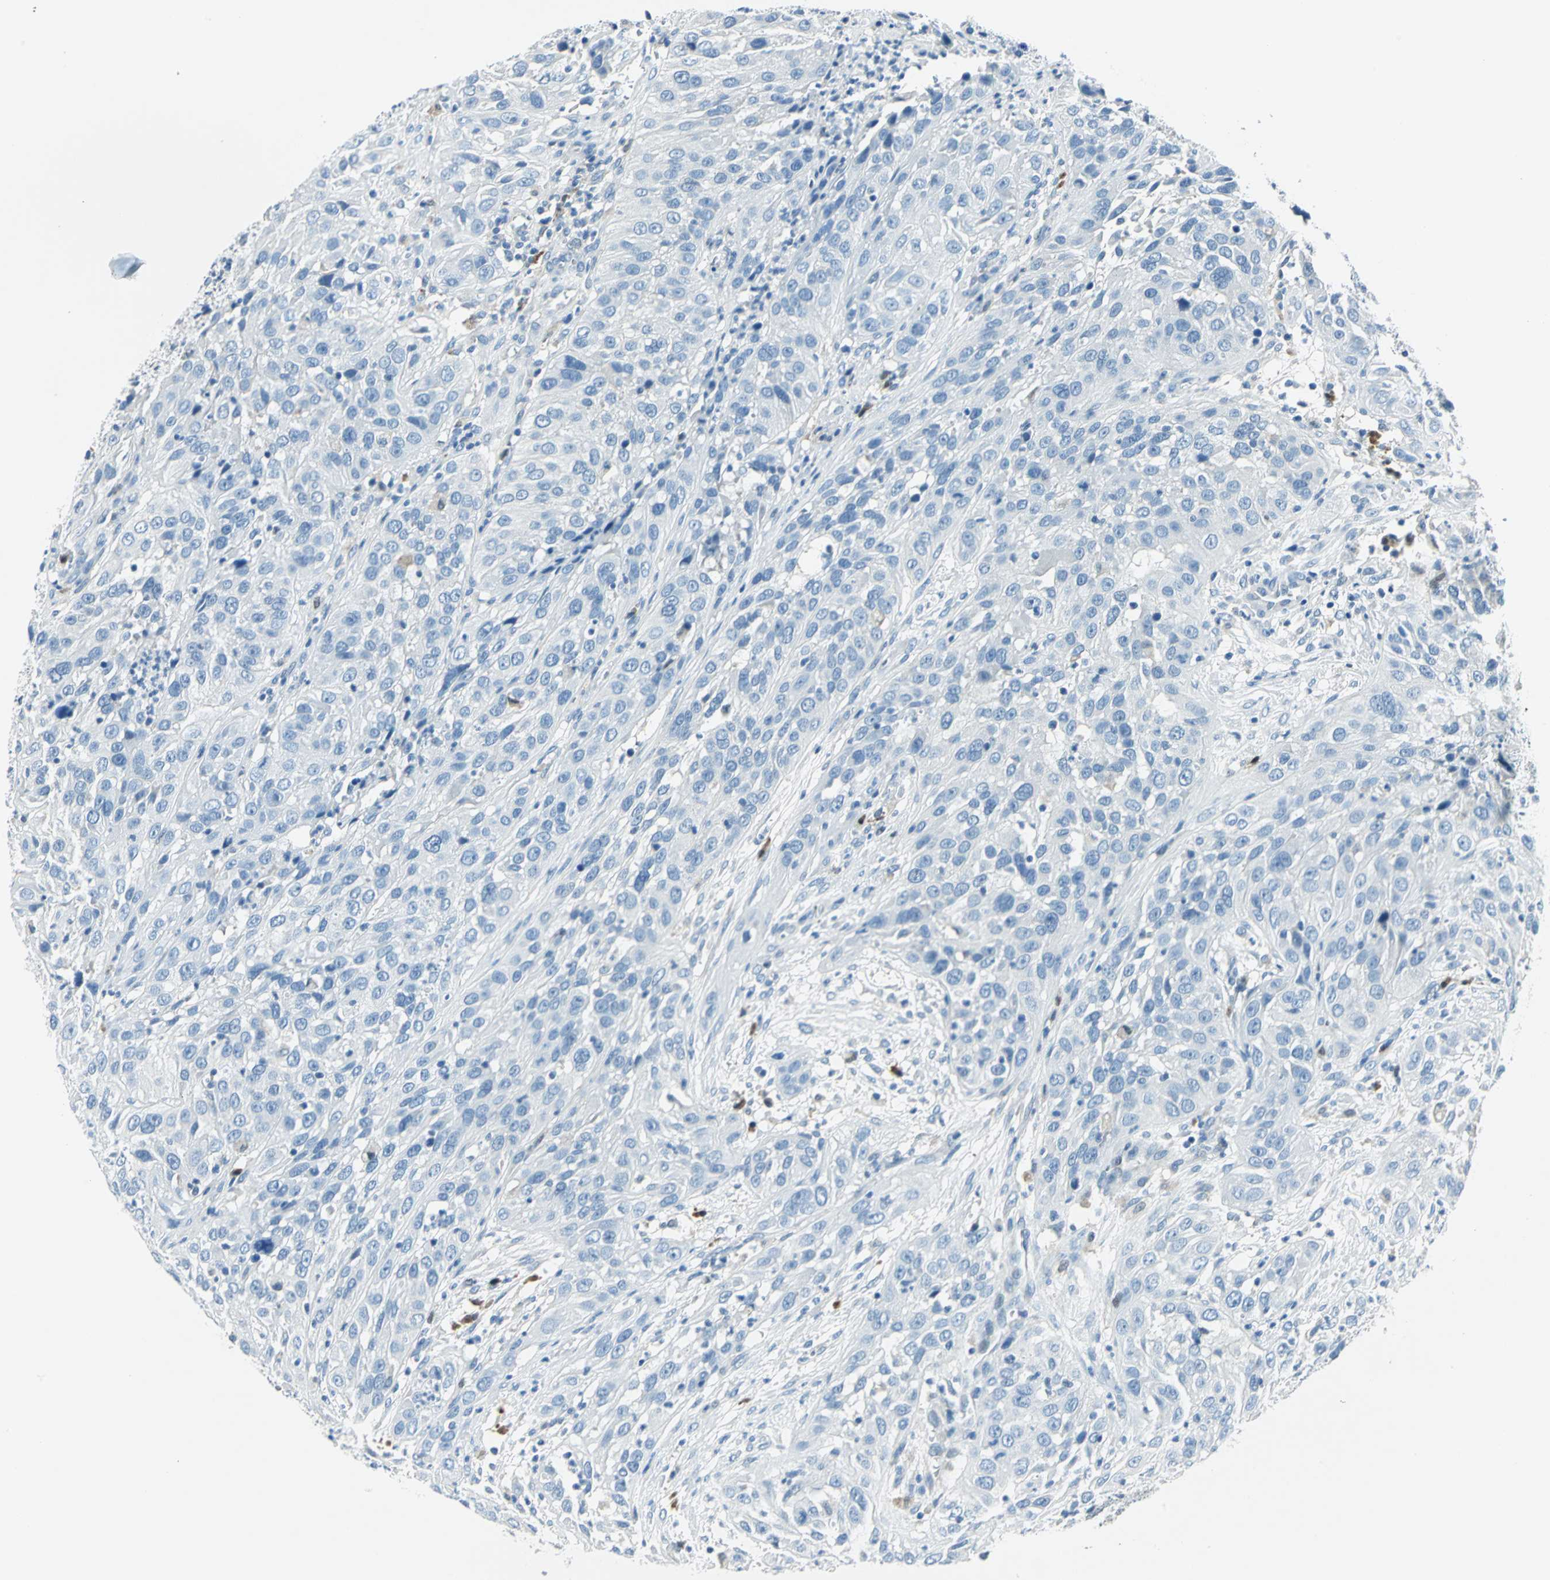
{"staining": {"intensity": "negative", "quantity": "none", "location": "none"}, "tissue": "cervical cancer", "cell_type": "Tumor cells", "image_type": "cancer", "snomed": [{"axis": "morphology", "description": "Squamous cell carcinoma, NOS"}, {"axis": "topography", "description": "Cervix"}], "caption": "An image of human squamous cell carcinoma (cervical) is negative for staining in tumor cells.", "gene": "AKR1A1", "patient": {"sex": "female", "age": 32}}